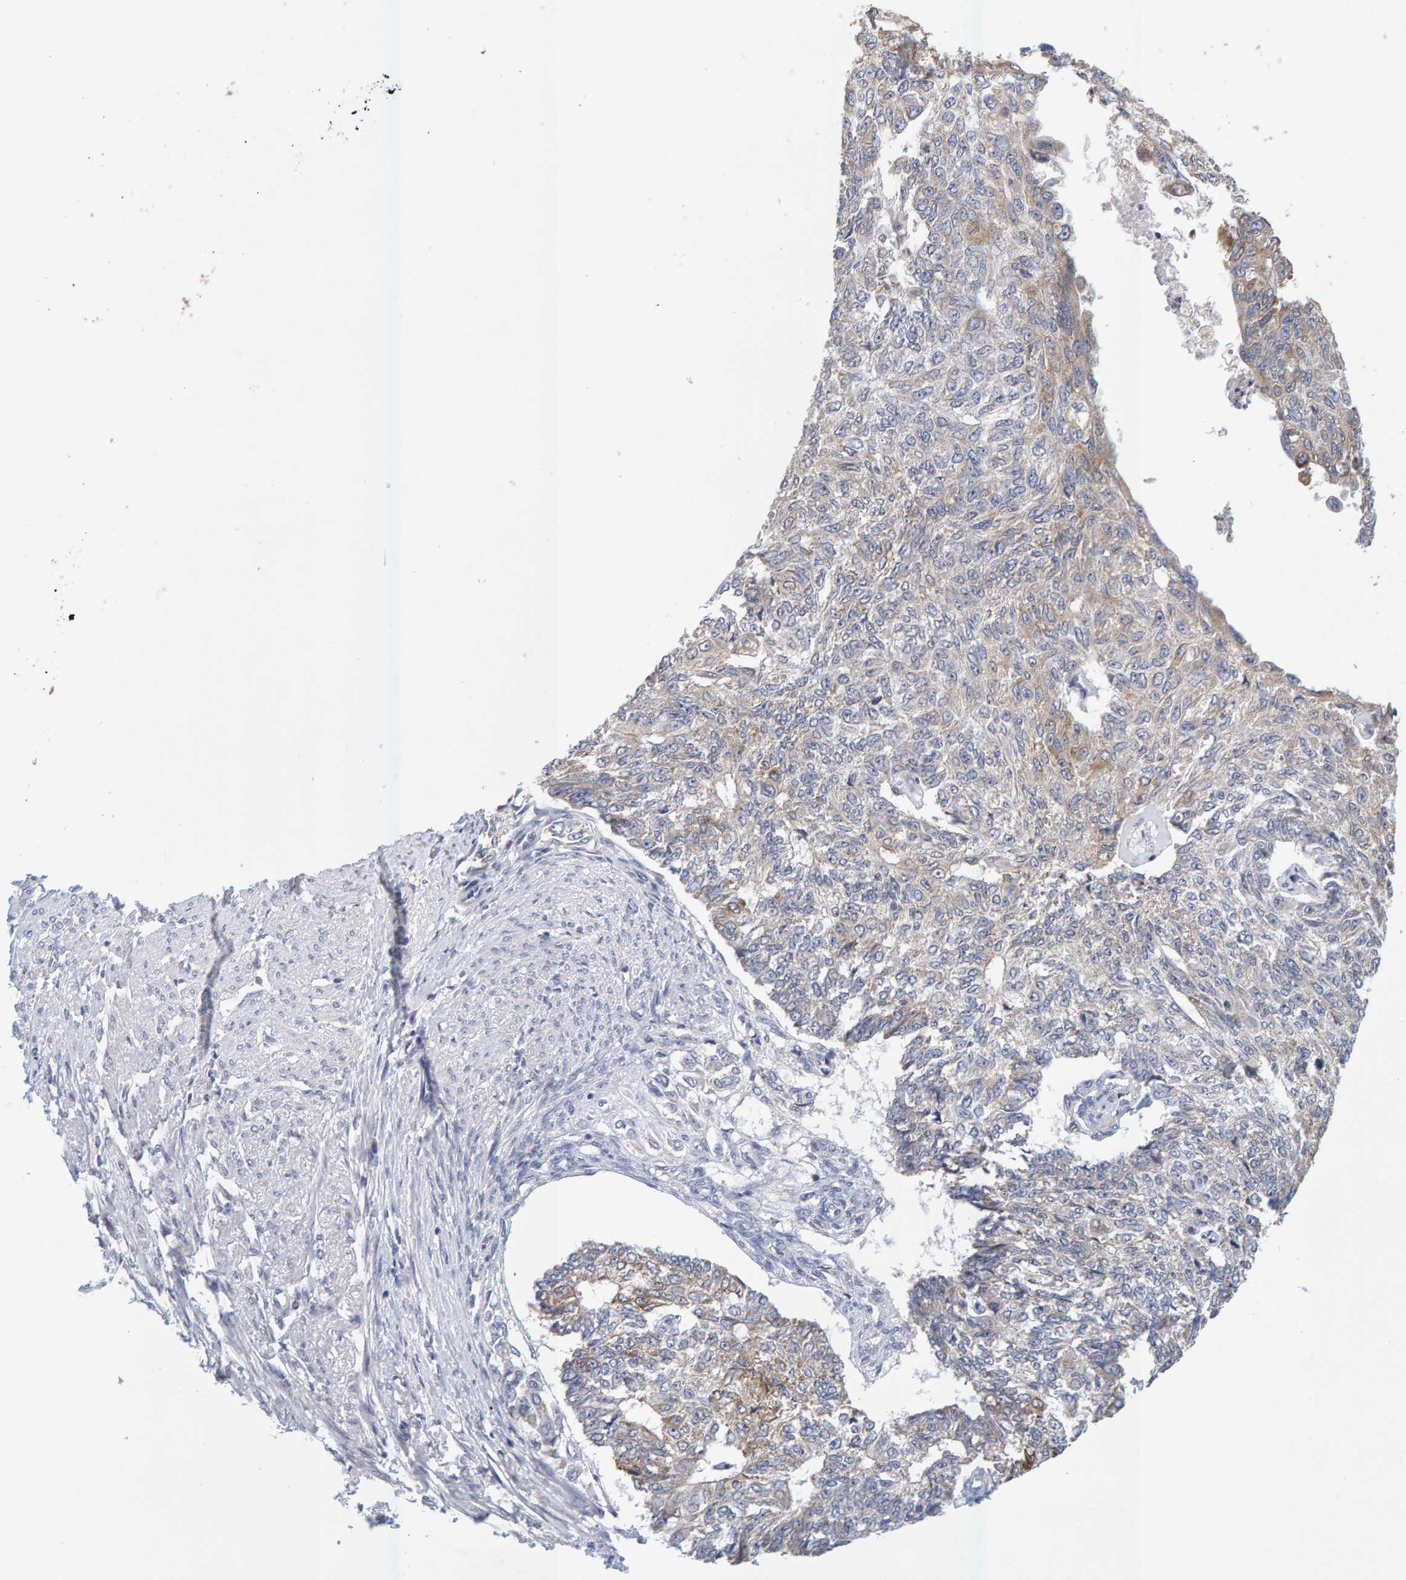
{"staining": {"intensity": "weak", "quantity": "25%-75%", "location": "cytoplasmic/membranous"}, "tissue": "endometrial cancer", "cell_type": "Tumor cells", "image_type": "cancer", "snomed": [{"axis": "morphology", "description": "Adenocarcinoma, NOS"}, {"axis": "topography", "description": "Endometrium"}], "caption": "Adenocarcinoma (endometrial) tissue exhibits weak cytoplasmic/membranous expression in about 25%-75% of tumor cells, visualized by immunohistochemistry.", "gene": "SGPL1", "patient": {"sex": "female", "age": 32}}